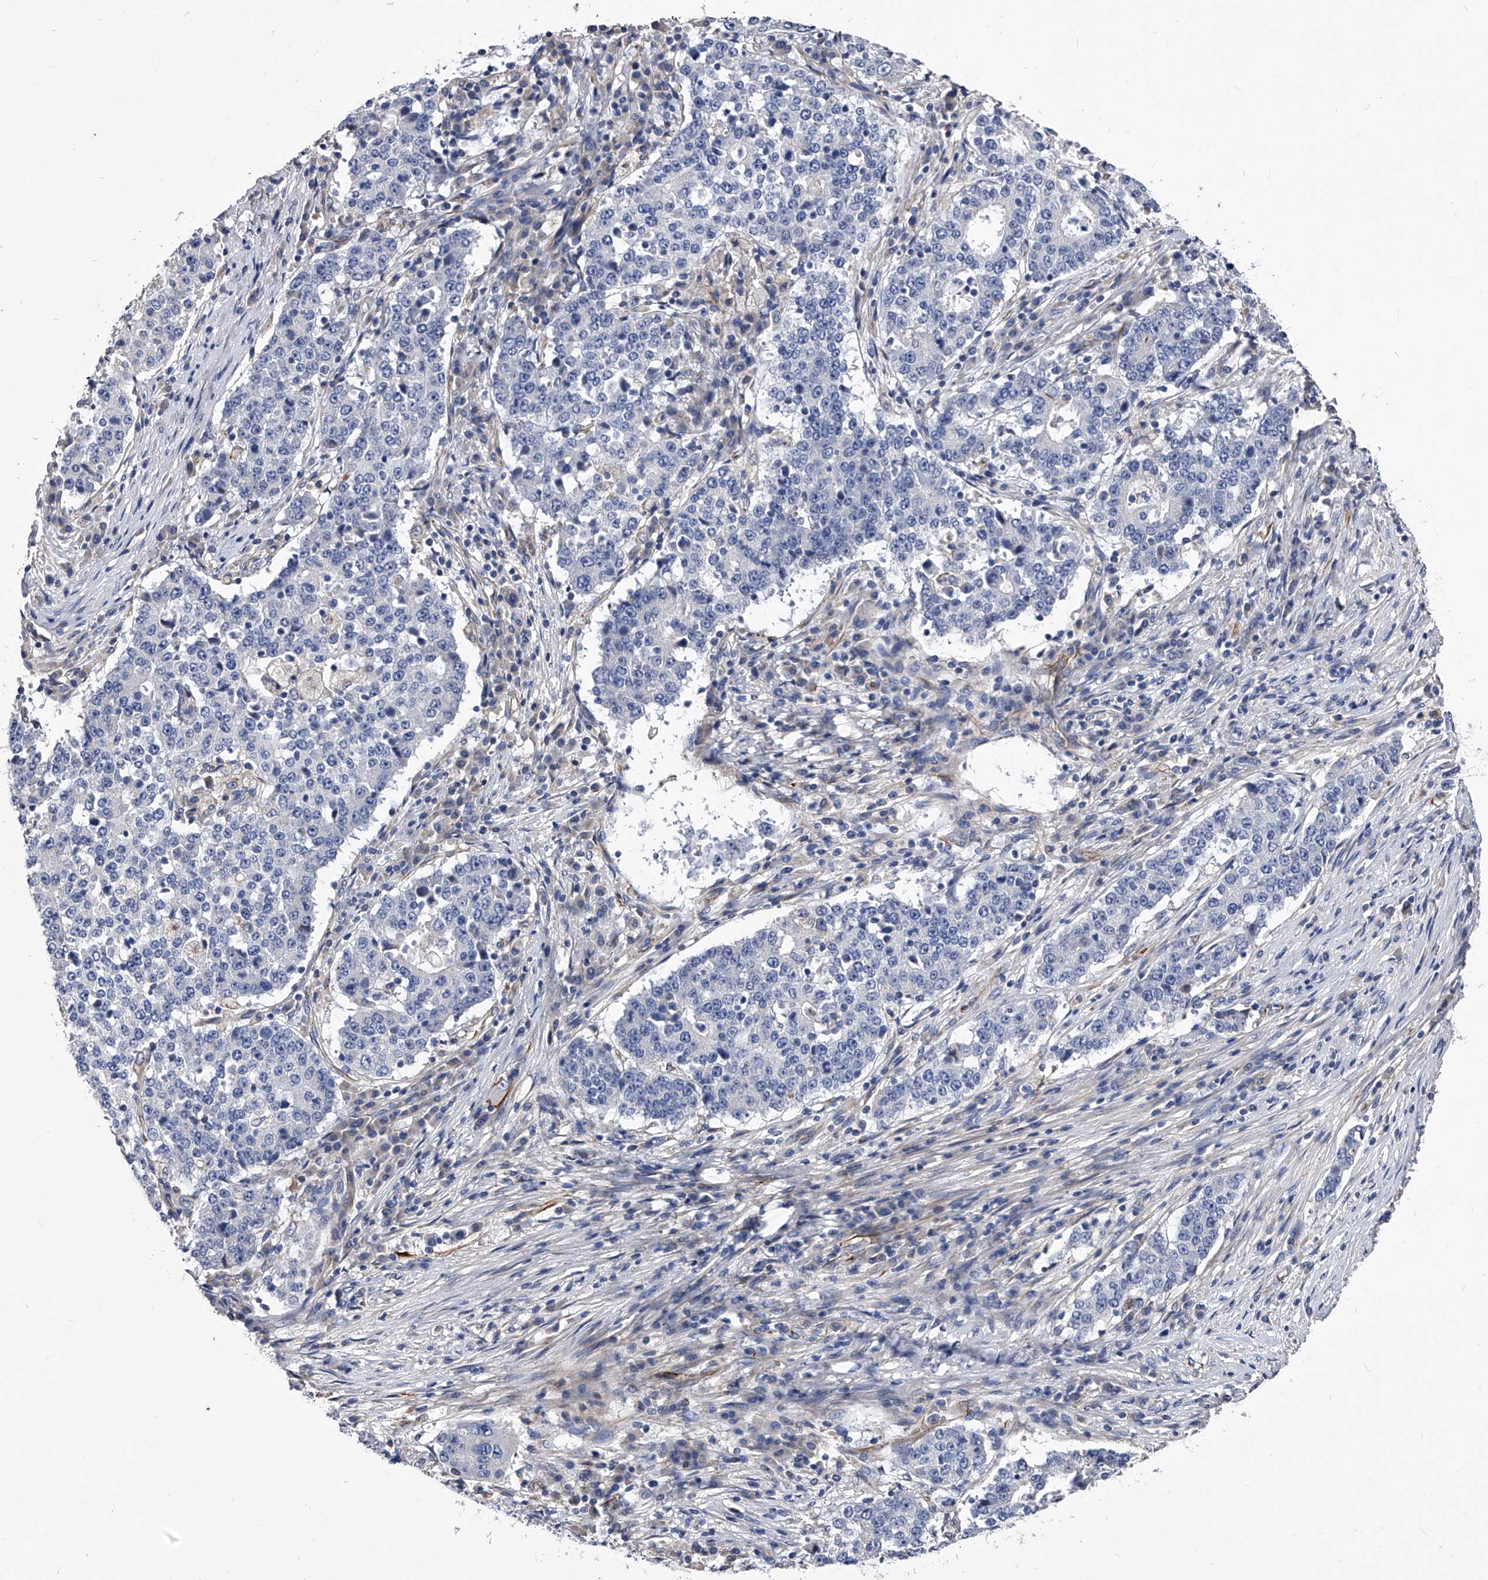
{"staining": {"intensity": "negative", "quantity": "none", "location": "none"}, "tissue": "stomach cancer", "cell_type": "Tumor cells", "image_type": "cancer", "snomed": [{"axis": "morphology", "description": "Adenocarcinoma, NOS"}, {"axis": "topography", "description": "Stomach"}], "caption": "Histopathology image shows no significant protein staining in tumor cells of adenocarcinoma (stomach).", "gene": "EFCAB7", "patient": {"sex": "male", "age": 59}}